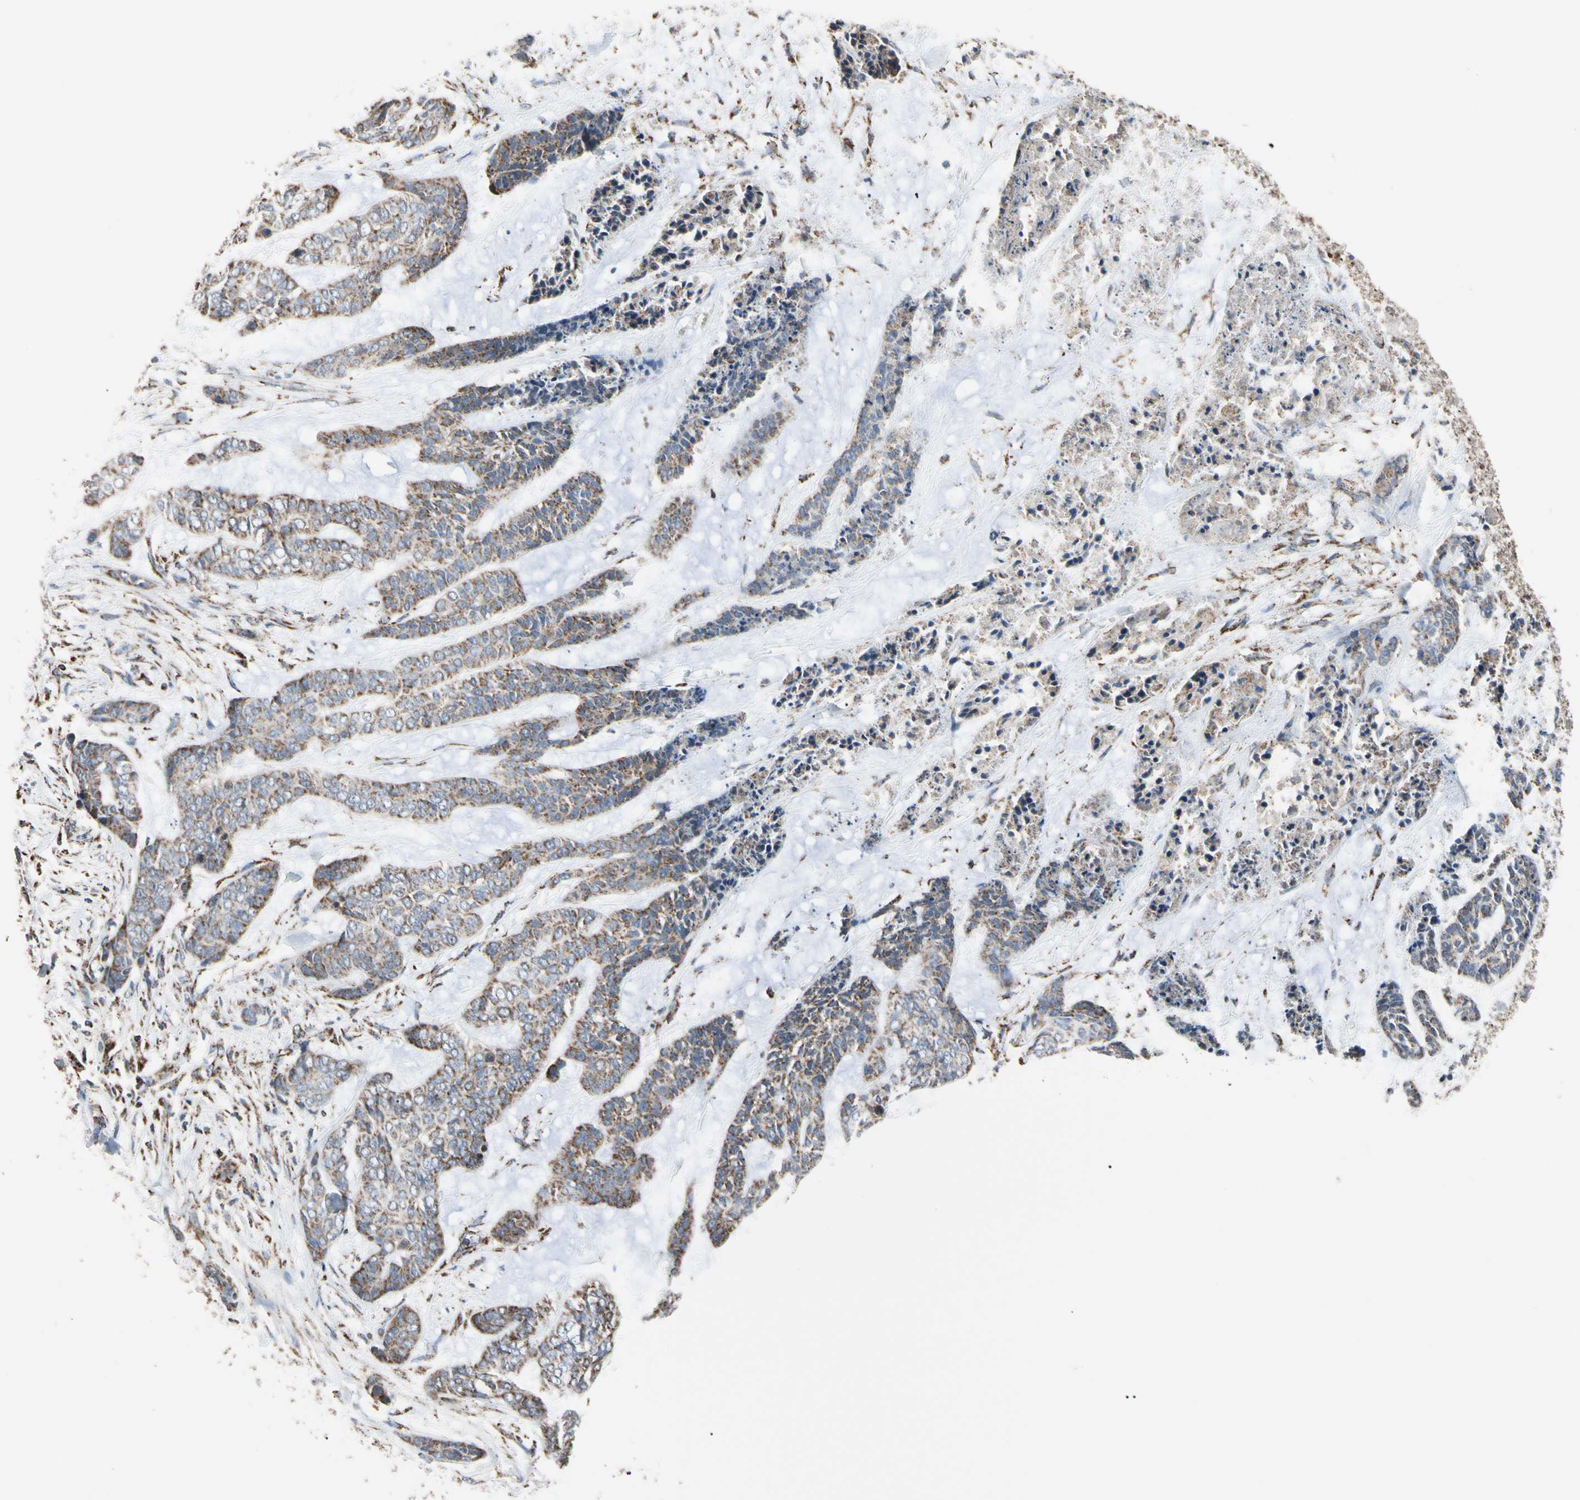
{"staining": {"intensity": "moderate", "quantity": ">75%", "location": "cytoplasmic/membranous"}, "tissue": "skin cancer", "cell_type": "Tumor cells", "image_type": "cancer", "snomed": [{"axis": "morphology", "description": "Basal cell carcinoma"}, {"axis": "topography", "description": "Skin"}], "caption": "Skin cancer (basal cell carcinoma) stained with a protein marker reveals moderate staining in tumor cells.", "gene": "FAM110B", "patient": {"sex": "female", "age": 64}}